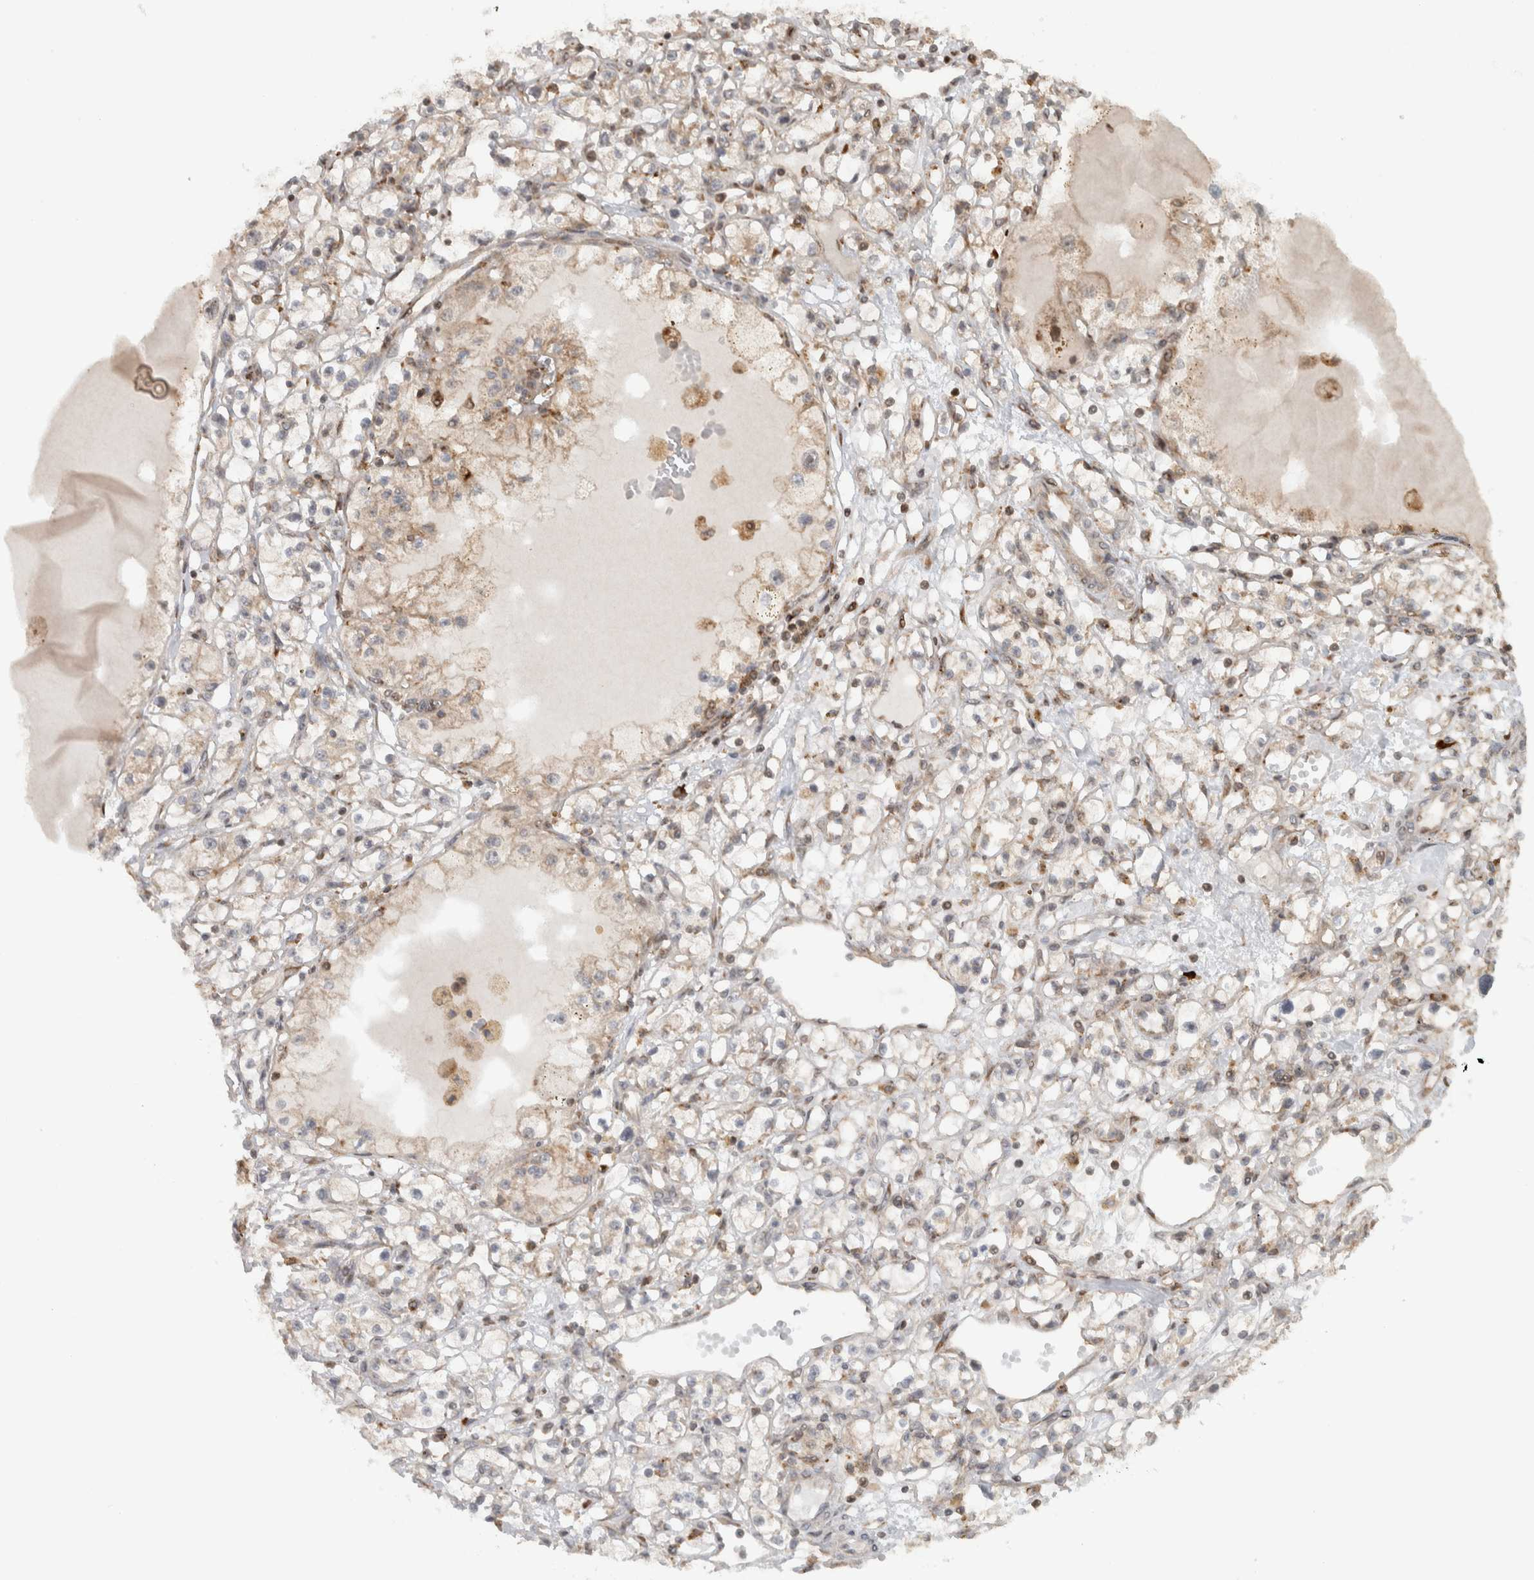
{"staining": {"intensity": "weak", "quantity": ">75%", "location": "cytoplasmic/membranous"}, "tissue": "renal cancer", "cell_type": "Tumor cells", "image_type": "cancer", "snomed": [{"axis": "morphology", "description": "Adenocarcinoma, NOS"}, {"axis": "topography", "description": "Kidney"}], "caption": "High-magnification brightfield microscopy of renal cancer stained with DAB (3,3'-diaminobenzidine) (brown) and counterstained with hematoxylin (blue). tumor cells exhibit weak cytoplasmic/membranous expression is appreciated in approximately>75% of cells. (DAB IHC, brown staining for protein, blue staining for nuclei).", "gene": "CNTROB", "patient": {"sex": "male", "age": 56}}